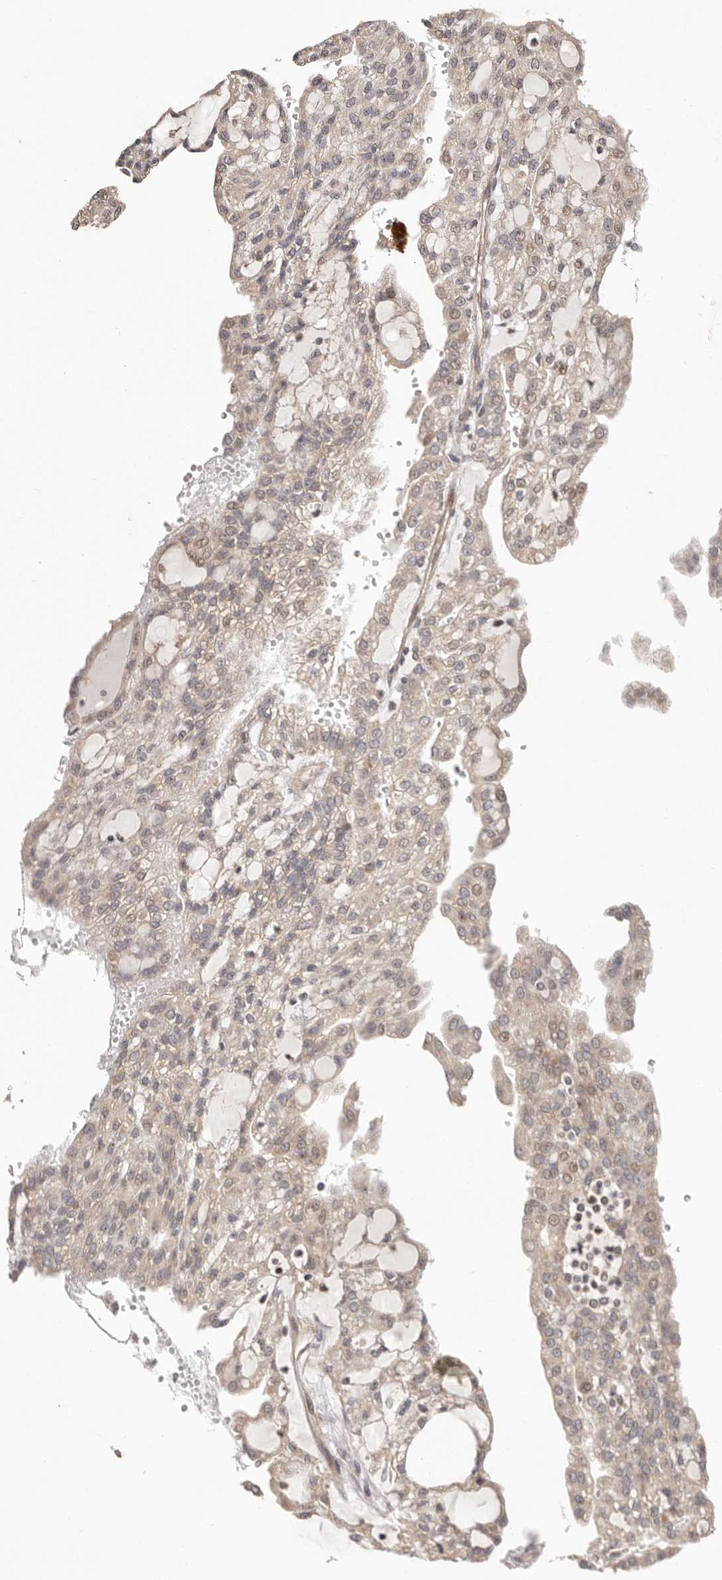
{"staining": {"intensity": "weak", "quantity": "25%-75%", "location": "cytoplasmic/membranous,nuclear"}, "tissue": "renal cancer", "cell_type": "Tumor cells", "image_type": "cancer", "snomed": [{"axis": "morphology", "description": "Adenocarcinoma, NOS"}, {"axis": "topography", "description": "Kidney"}], "caption": "A micrograph of renal adenocarcinoma stained for a protein reveals weak cytoplasmic/membranous and nuclear brown staining in tumor cells.", "gene": "USP33", "patient": {"sex": "male", "age": 63}}